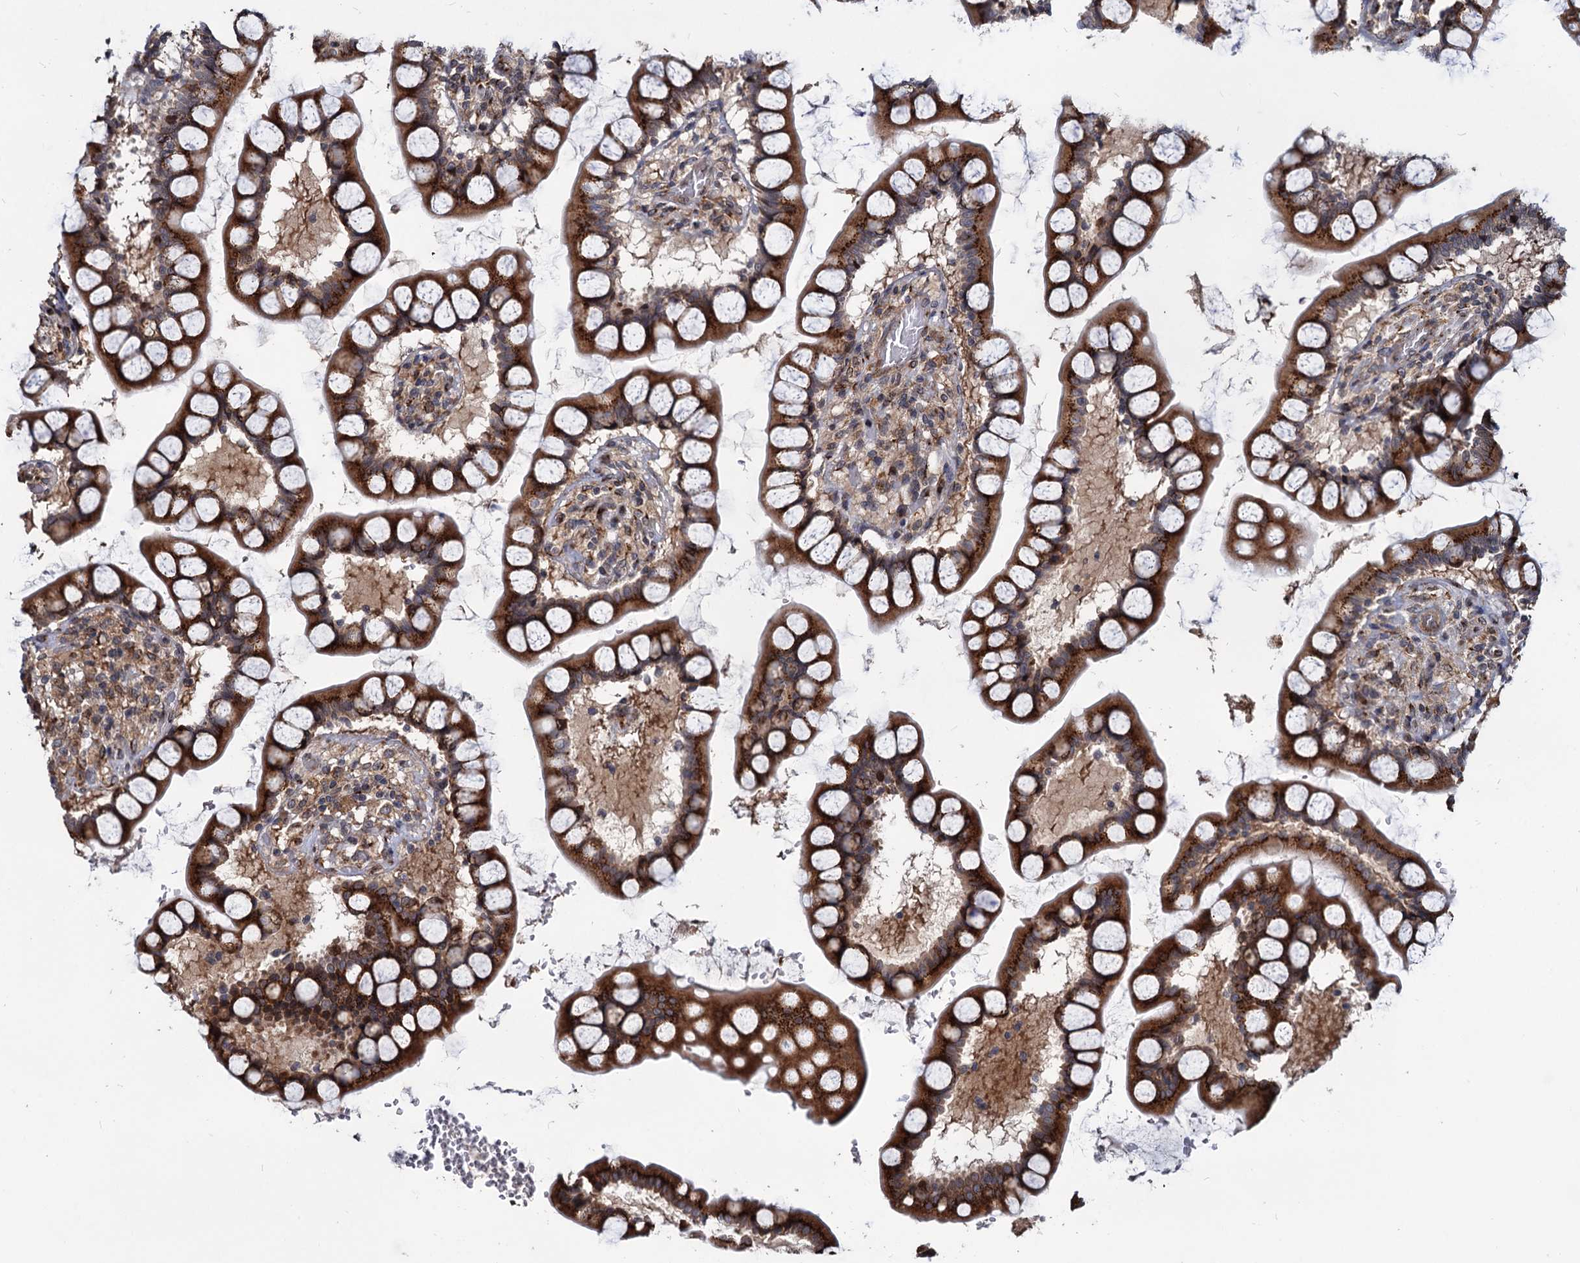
{"staining": {"intensity": "strong", "quantity": ">75%", "location": "cytoplasmic/membranous"}, "tissue": "small intestine", "cell_type": "Glandular cells", "image_type": "normal", "snomed": [{"axis": "morphology", "description": "Normal tissue, NOS"}, {"axis": "topography", "description": "Small intestine"}], "caption": "Strong cytoplasmic/membranous protein positivity is present in approximately >75% of glandular cells in small intestine.", "gene": "SAAL1", "patient": {"sex": "male", "age": 52}}